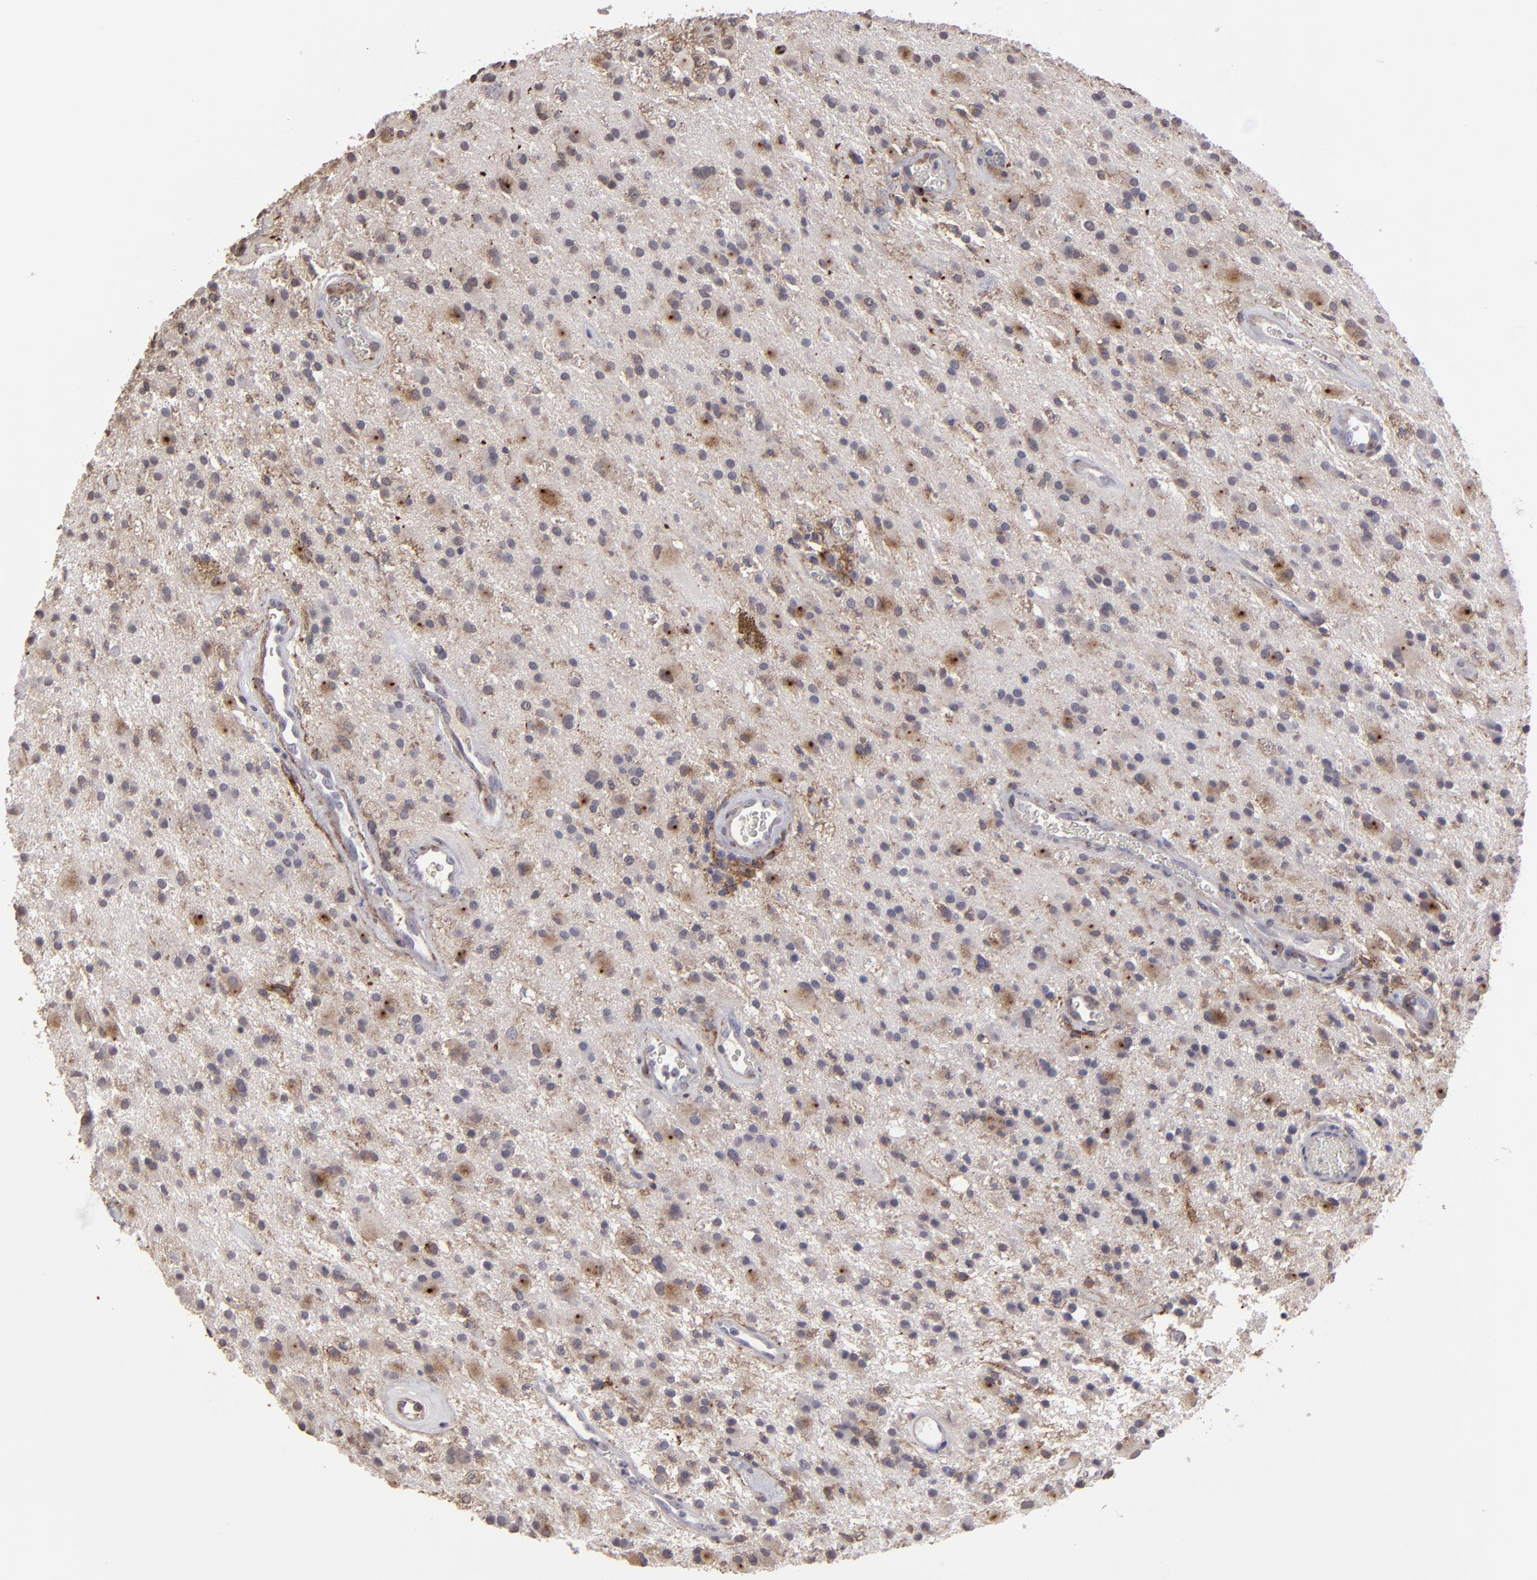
{"staining": {"intensity": "moderate", "quantity": "25%-75%", "location": "cytoplasmic/membranous"}, "tissue": "glioma", "cell_type": "Tumor cells", "image_type": "cancer", "snomed": [{"axis": "morphology", "description": "Glioma, malignant, Low grade"}, {"axis": "topography", "description": "Brain"}], "caption": "Low-grade glioma (malignant) was stained to show a protein in brown. There is medium levels of moderate cytoplasmic/membranous expression in about 25%-75% of tumor cells.", "gene": "ITGB5", "patient": {"sex": "male", "age": 58}}